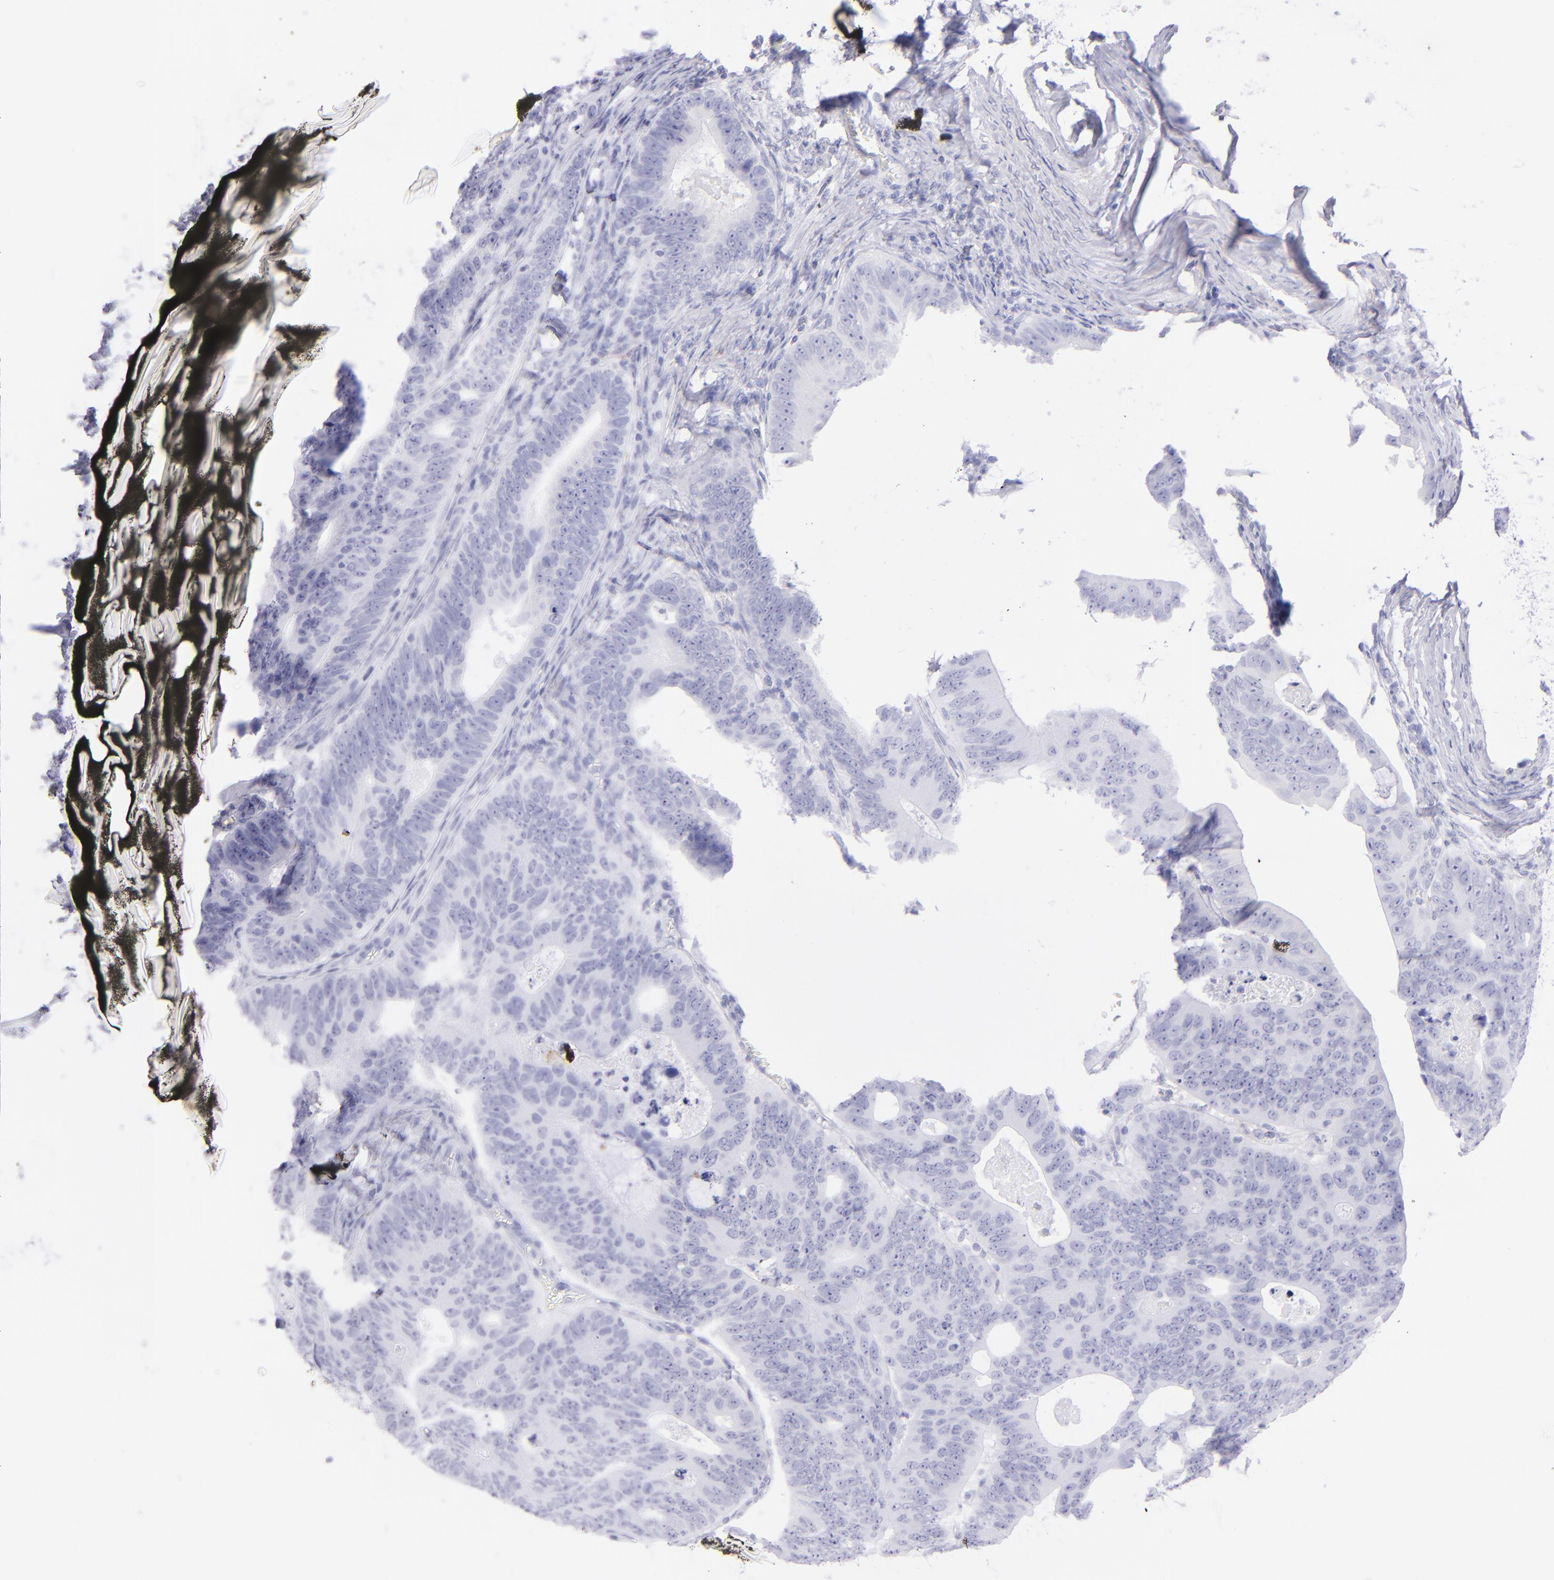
{"staining": {"intensity": "negative", "quantity": "none", "location": "none"}, "tissue": "colorectal cancer", "cell_type": "Tumor cells", "image_type": "cancer", "snomed": [{"axis": "morphology", "description": "Adenocarcinoma, NOS"}, {"axis": "topography", "description": "Colon"}], "caption": "Protein analysis of colorectal cancer (adenocarcinoma) reveals no significant expression in tumor cells.", "gene": "CD72", "patient": {"sex": "female", "age": 55}}